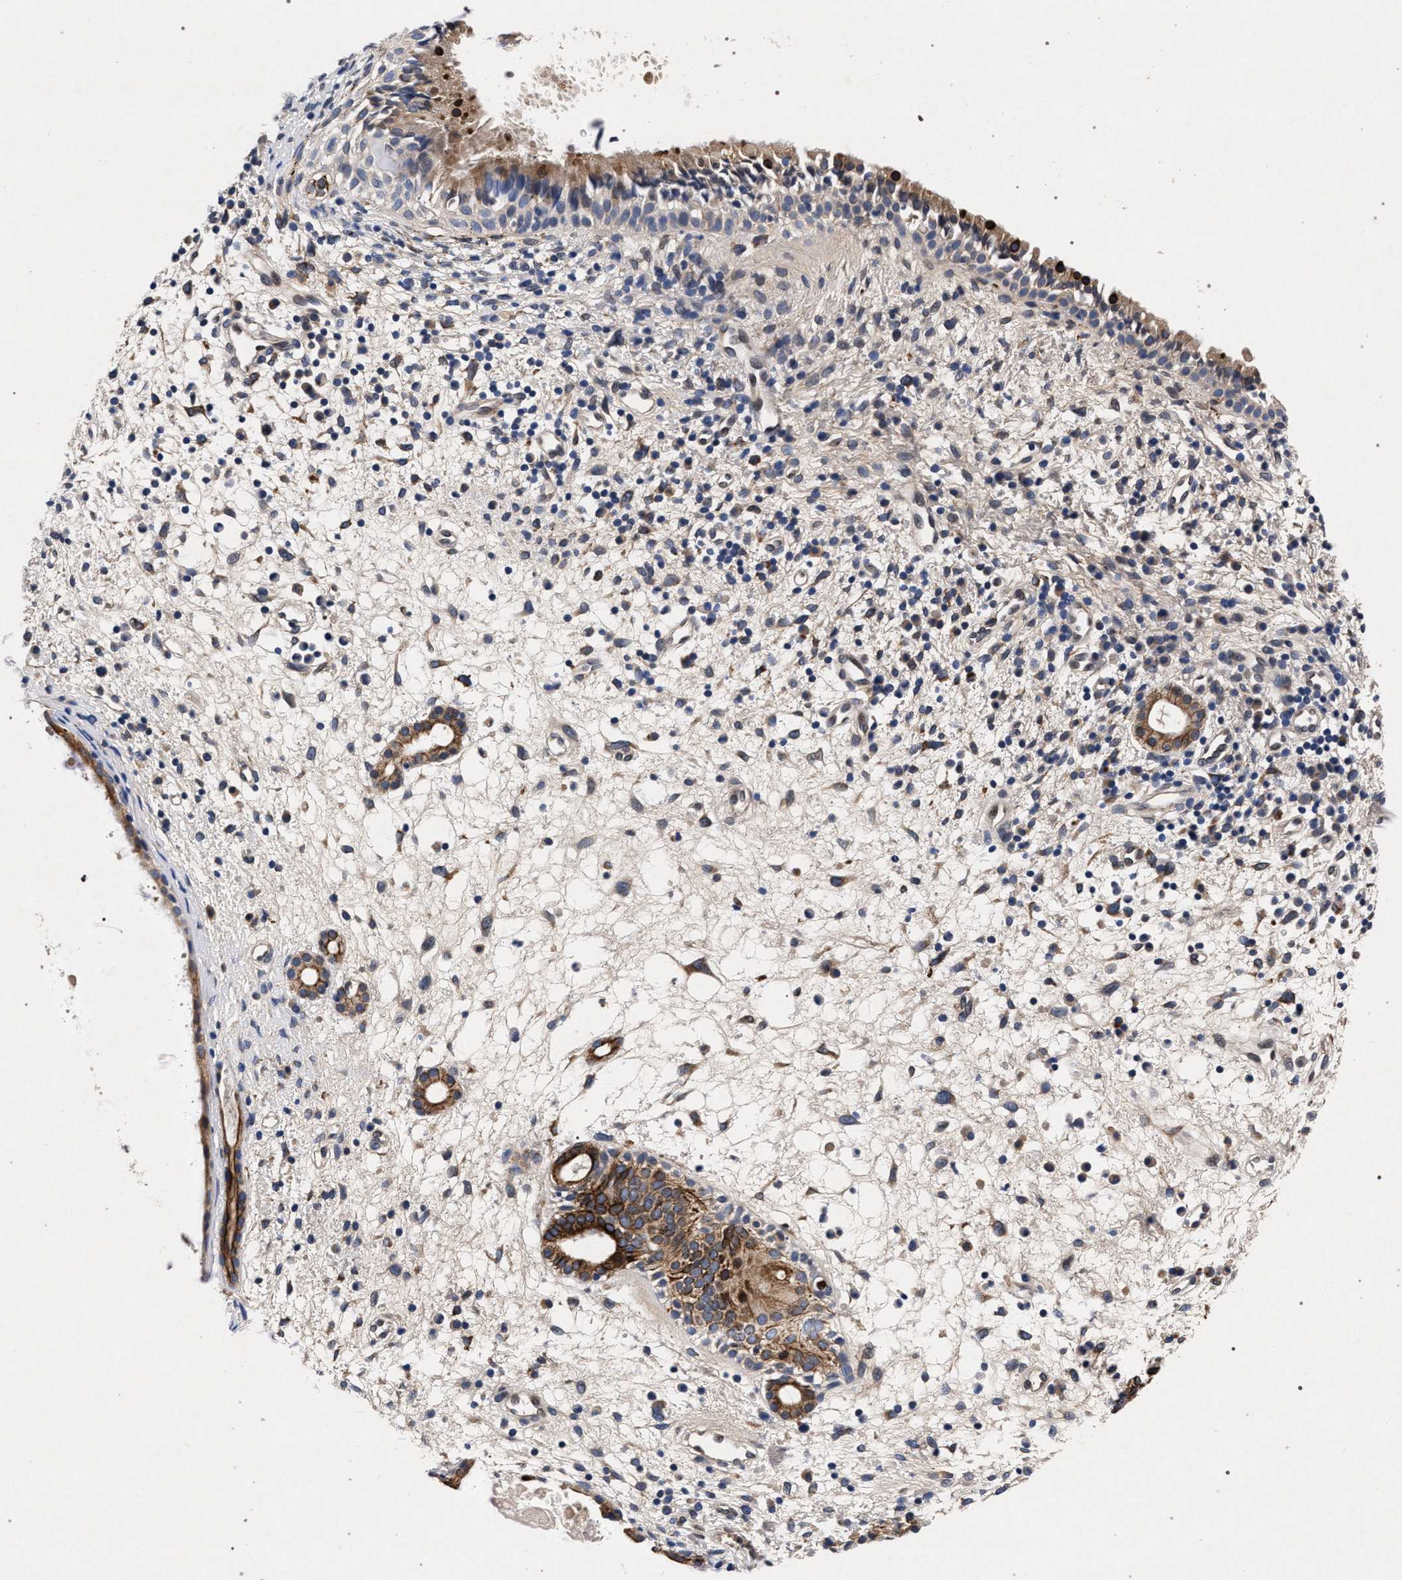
{"staining": {"intensity": "moderate", "quantity": ">75%", "location": "cytoplasmic/membranous"}, "tissue": "nasopharynx", "cell_type": "Respiratory epithelial cells", "image_type": "normal", "snomed": [{"axis": "morphology", "description": "Normal tissue, NOS"}, {"axis": "topography", "description": "Nasopharynx"}], "caption": "Moderate cytoplasmic/membranous expression for a protein is identified in about >75% of respiratory epithelial cells of normal nasopharynx using immunohistochemistry.", "gene": "NEK7", "patient": {"sex": "male", "age": 22}}